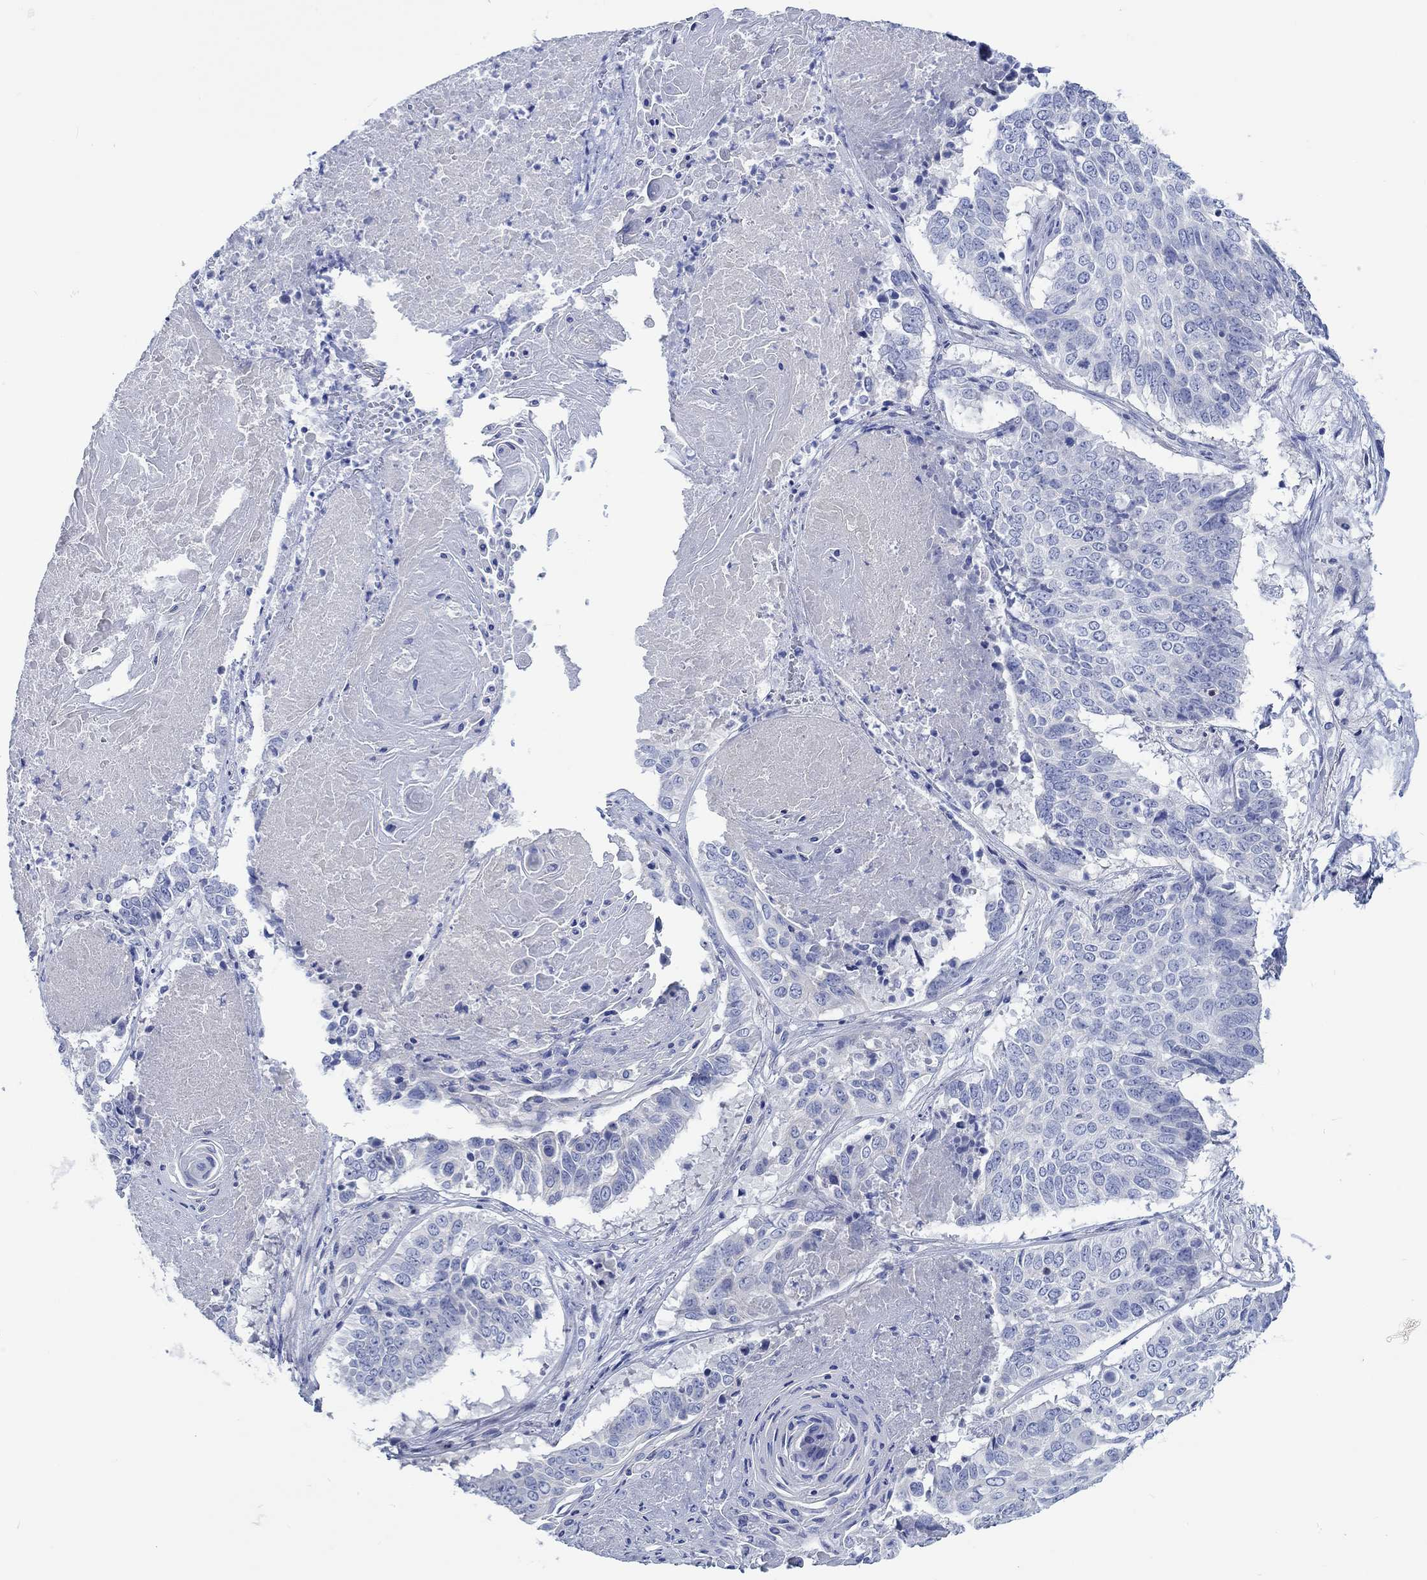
{"staining": {"intensity": "negative", "quantity": "none", "location": "none"}, "tissue": "lung cancer", "cell_type": "Tumor cells", "image_type": "cancer", "snomed": [{"axis": "morphology", "description": "Squamous cell carcinoma, NOS"}, {"axis": "topography", "description": "Lung"}], "caption": "Lung cancer was stained to show a protein in brown. There is no significant staining in tumor cells. (DAB (3,3'-diaminobenzidine) immunohistochemistry visualized using brightfield microscopy, high magnification).", "gene": "PTPRN2", "patient": {"sex": "male", "age": 64}}